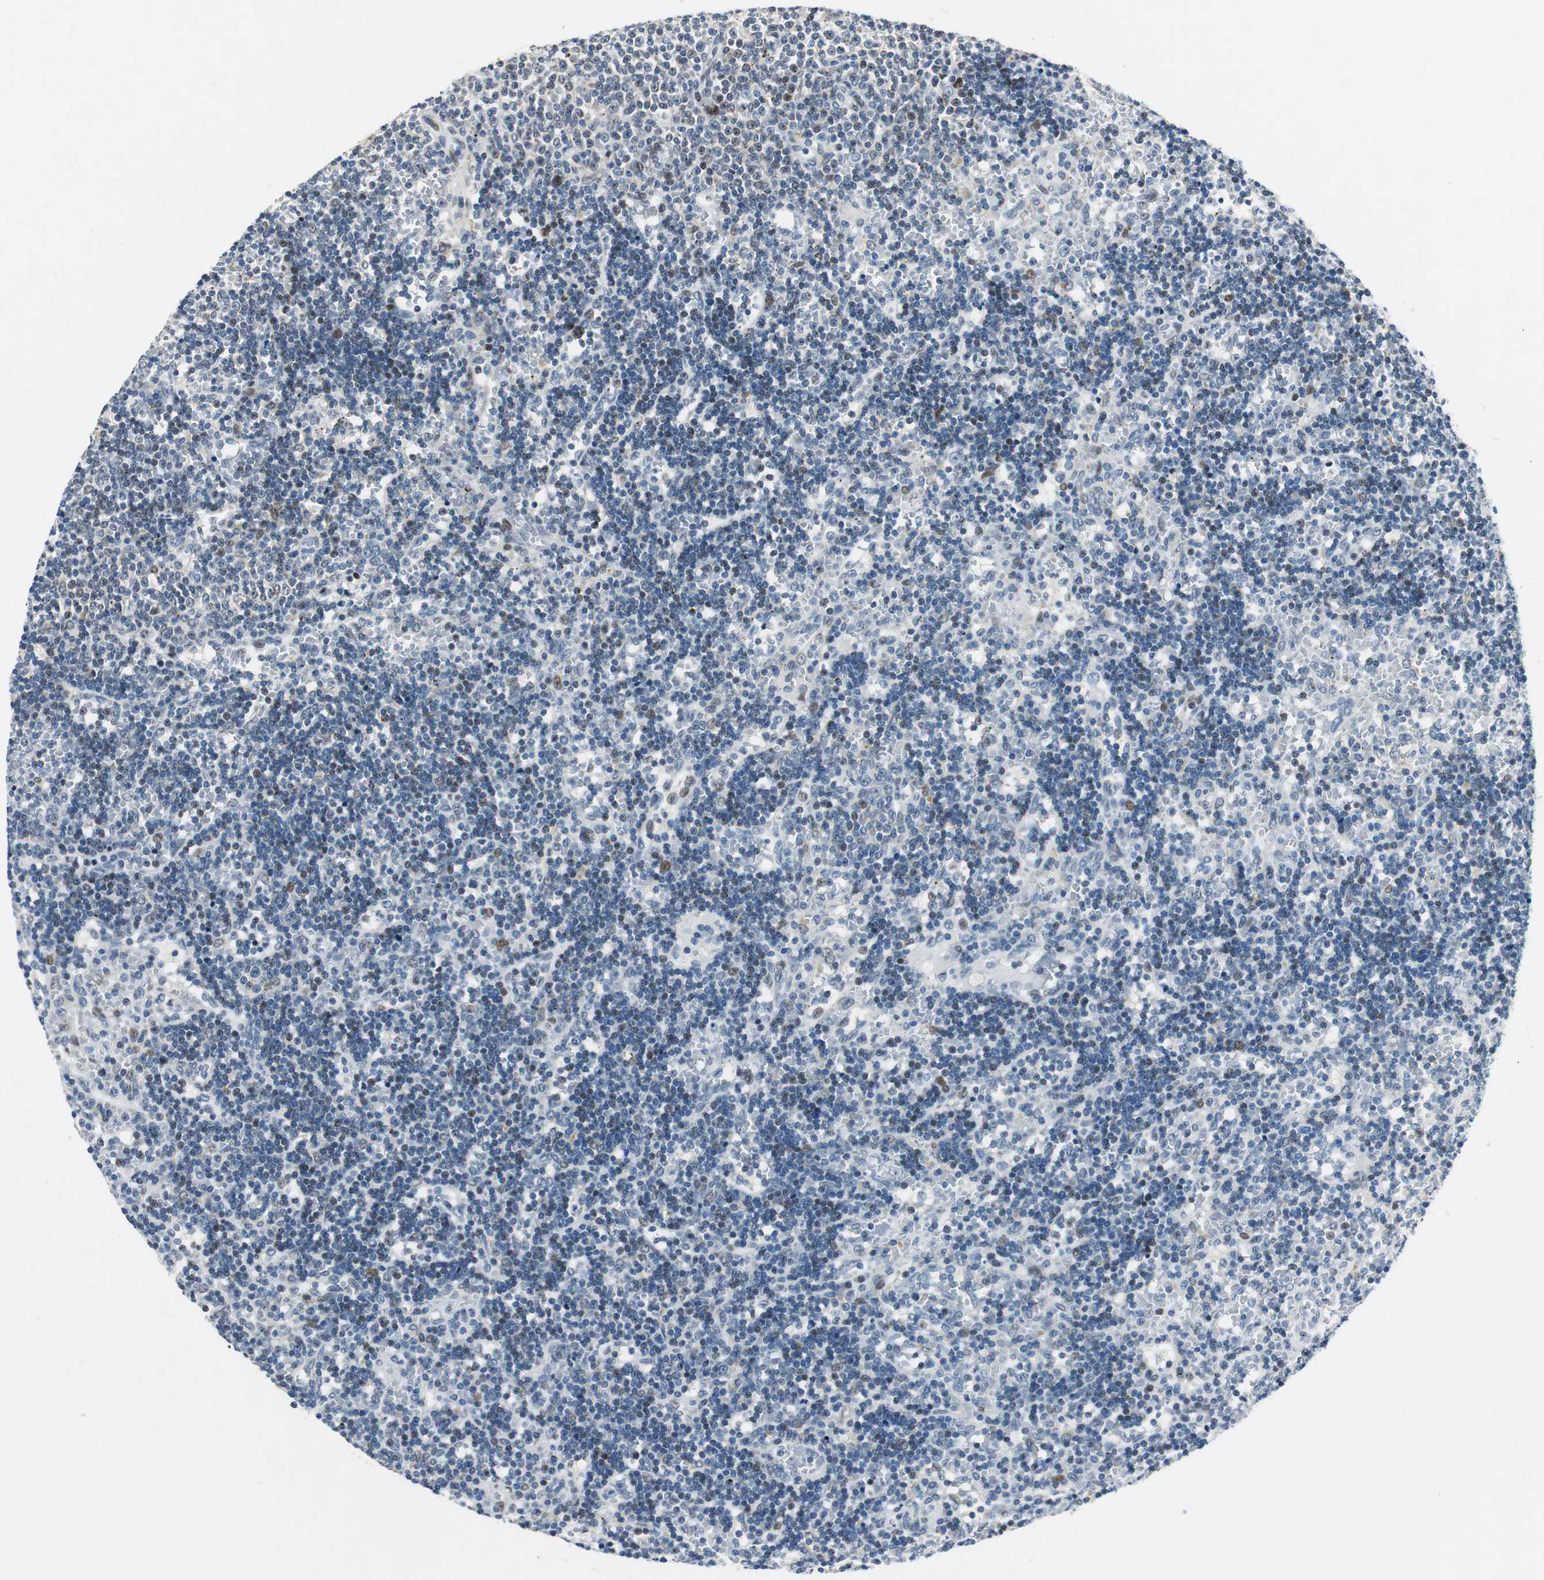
{"staining": {"intensity": "weak", "quantity": "<25%", "location": "nuclear"}, "tissue": "lymphoma", "cell_type": "Tumor cells", "image_type": "cancer", "snomed": [{"axis": "morphology", "description": "Malignant lymphoma, non-Hodgkin's type, Low grade"}, {"axis": "topography", "description": "Spleen"}], "caption": "There is no significant positivity in tumor cells of lymphoma.", "gene": "AJUBA", "patient": {"sex": "male", "age": 60}}